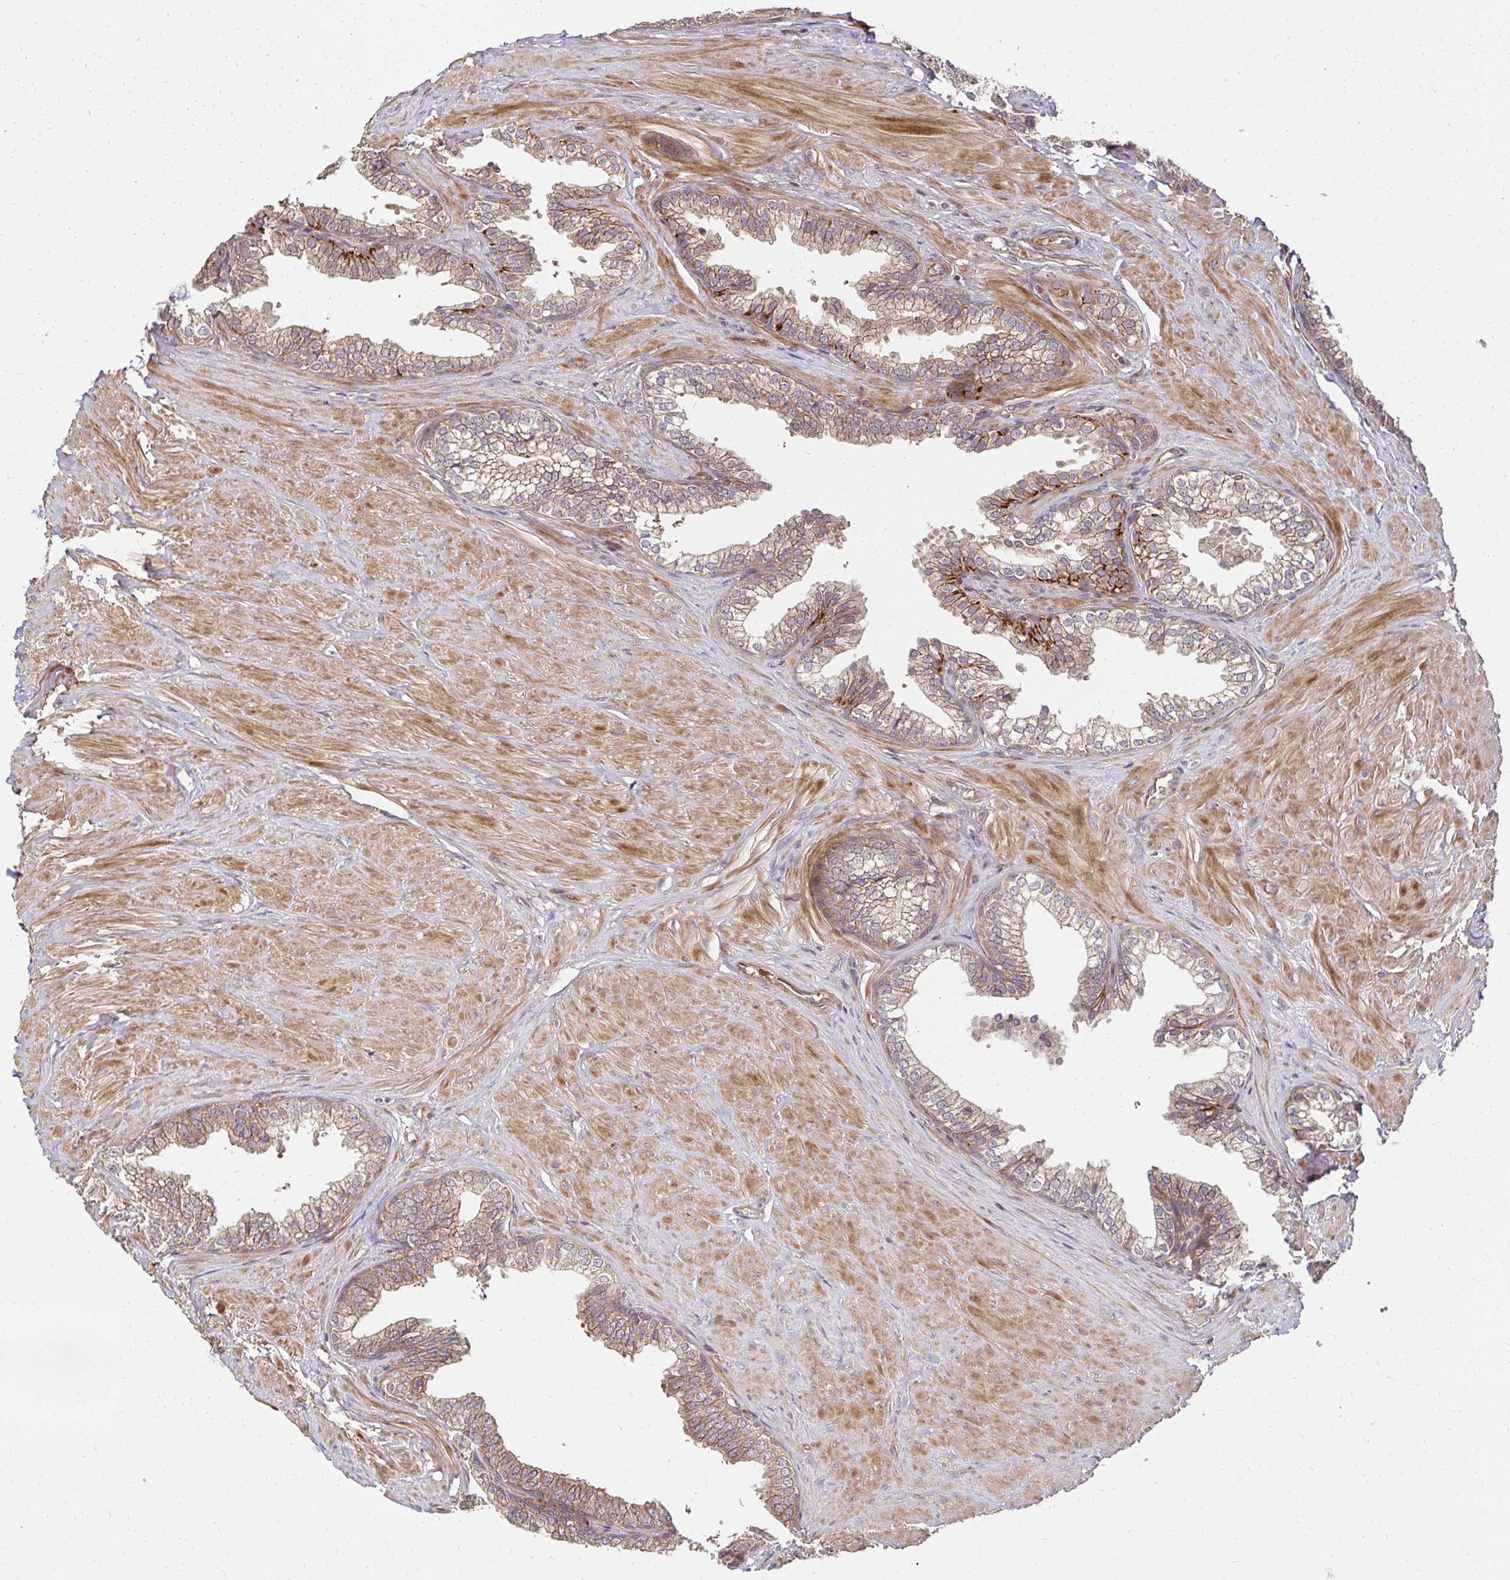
{"staining": {"intensity": "weak", "quantity": "25%-75%", "location": "cytoplasmic/membranous"}, "tissue": "prostate", "cell_type": "Glandular cells", "image_type": "normal", "snomed": [{"axis": "morphology", "description": "Normal tissue, NOS"}, {"axis": "topography", "description": "Prostate"}, {"axis": "topography", "description": "Peripheral nerve tissue"}], "caption": "Prostate stained with DAB (3,3'-diaminobenzidine) immunohistochemistry demonstrates low levels of weak cytoplasmic/membranous positivity in about 25%-75% of glandular cells.", "gene": "PSMA4", "patient": {"sex": "male", "age": 55}}